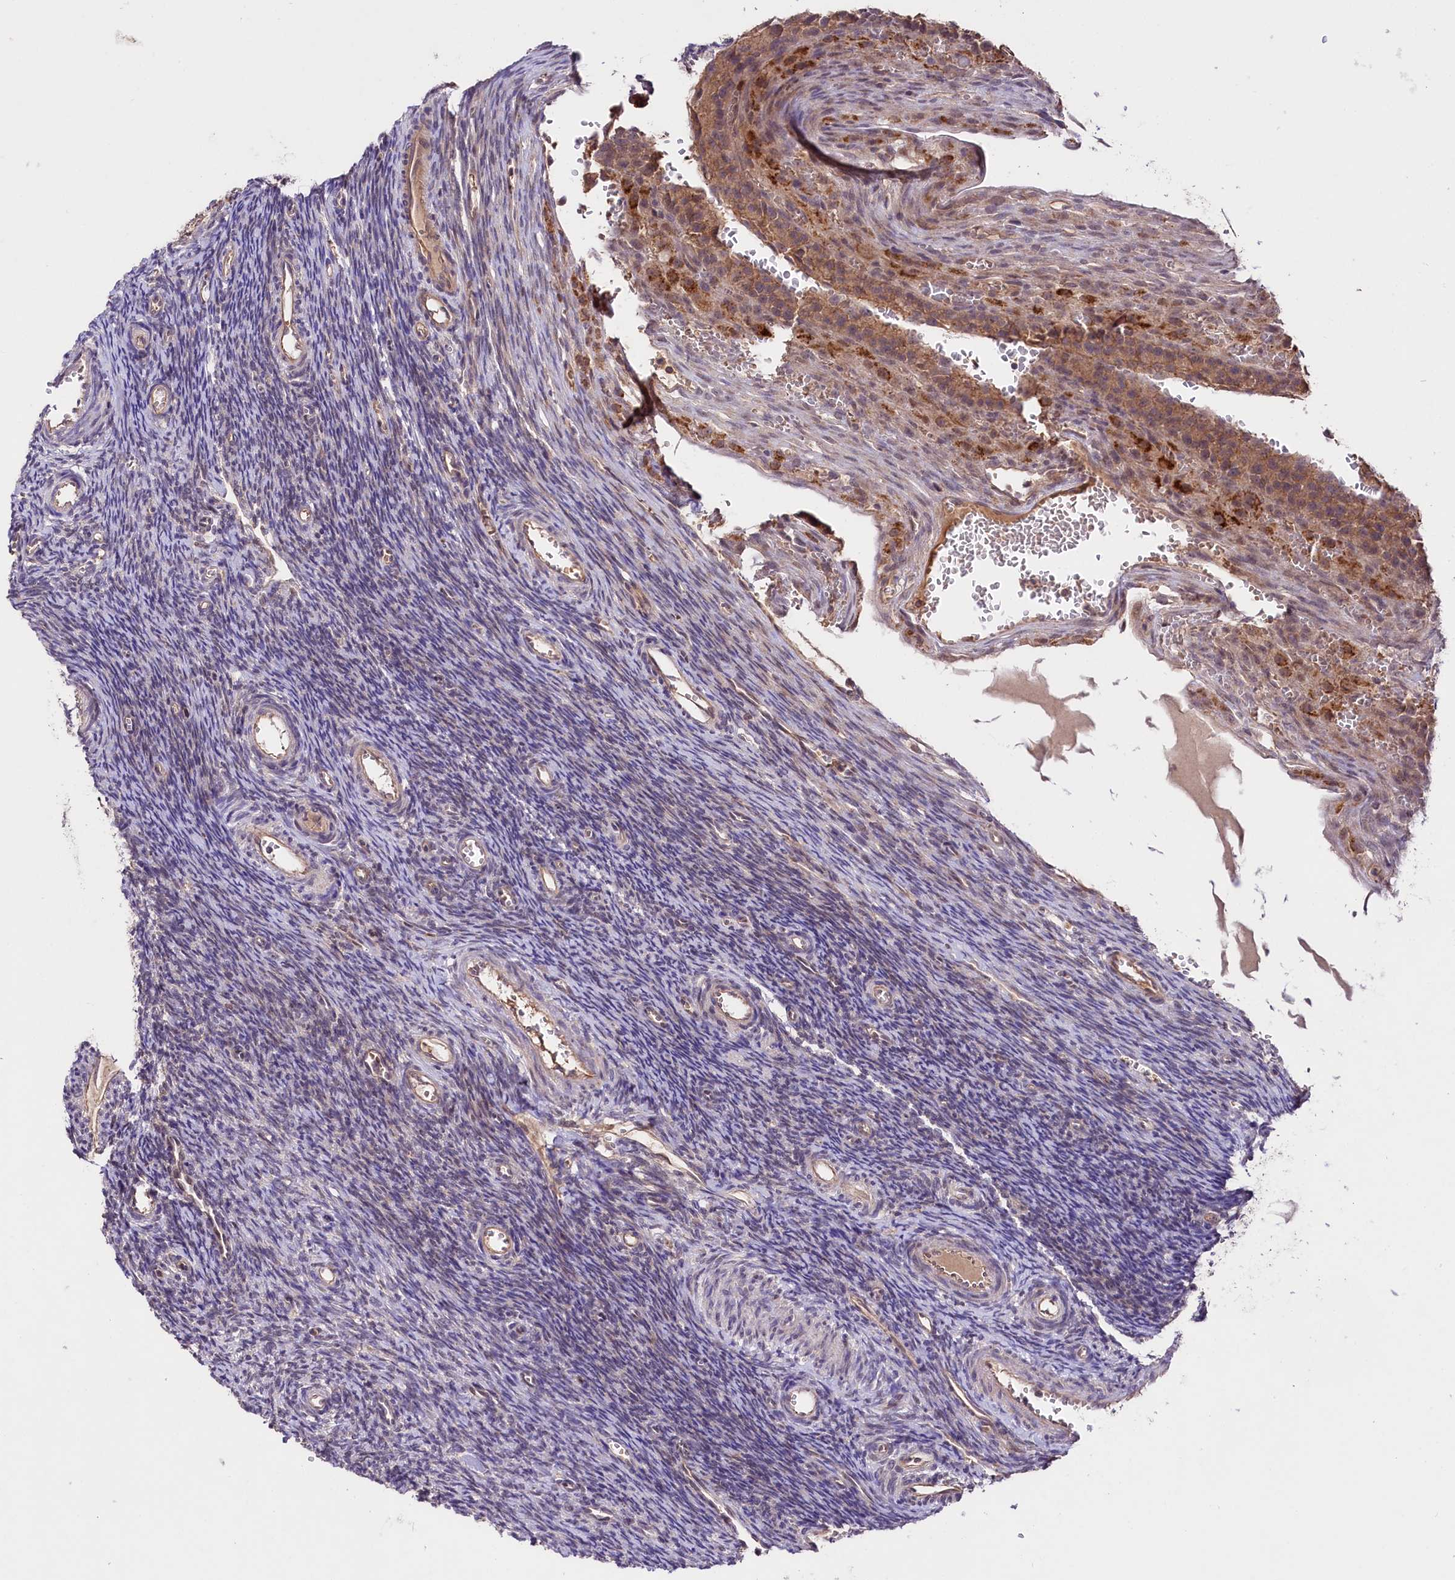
{"staining": {"intensity": "negative", "quantity": "none", "location": "none"}, "tissue": "ovary", "cell_type": "Ovarian stroma cells", "image_type": "normal", "snomed": [{"axis": "morphology", "description": "Normal tissue, NOS"}, {"axis": "topography", "description": "Ovary"}], "caption": "High power microscopy photomicrograph of an immunohistochemistry histopathology image of unremarkable ovary, revealing no significant positivity in ovarian stroma cells.", "gene": "TAFAZZIN", "patient": {"sex": "female", "age": 39}}